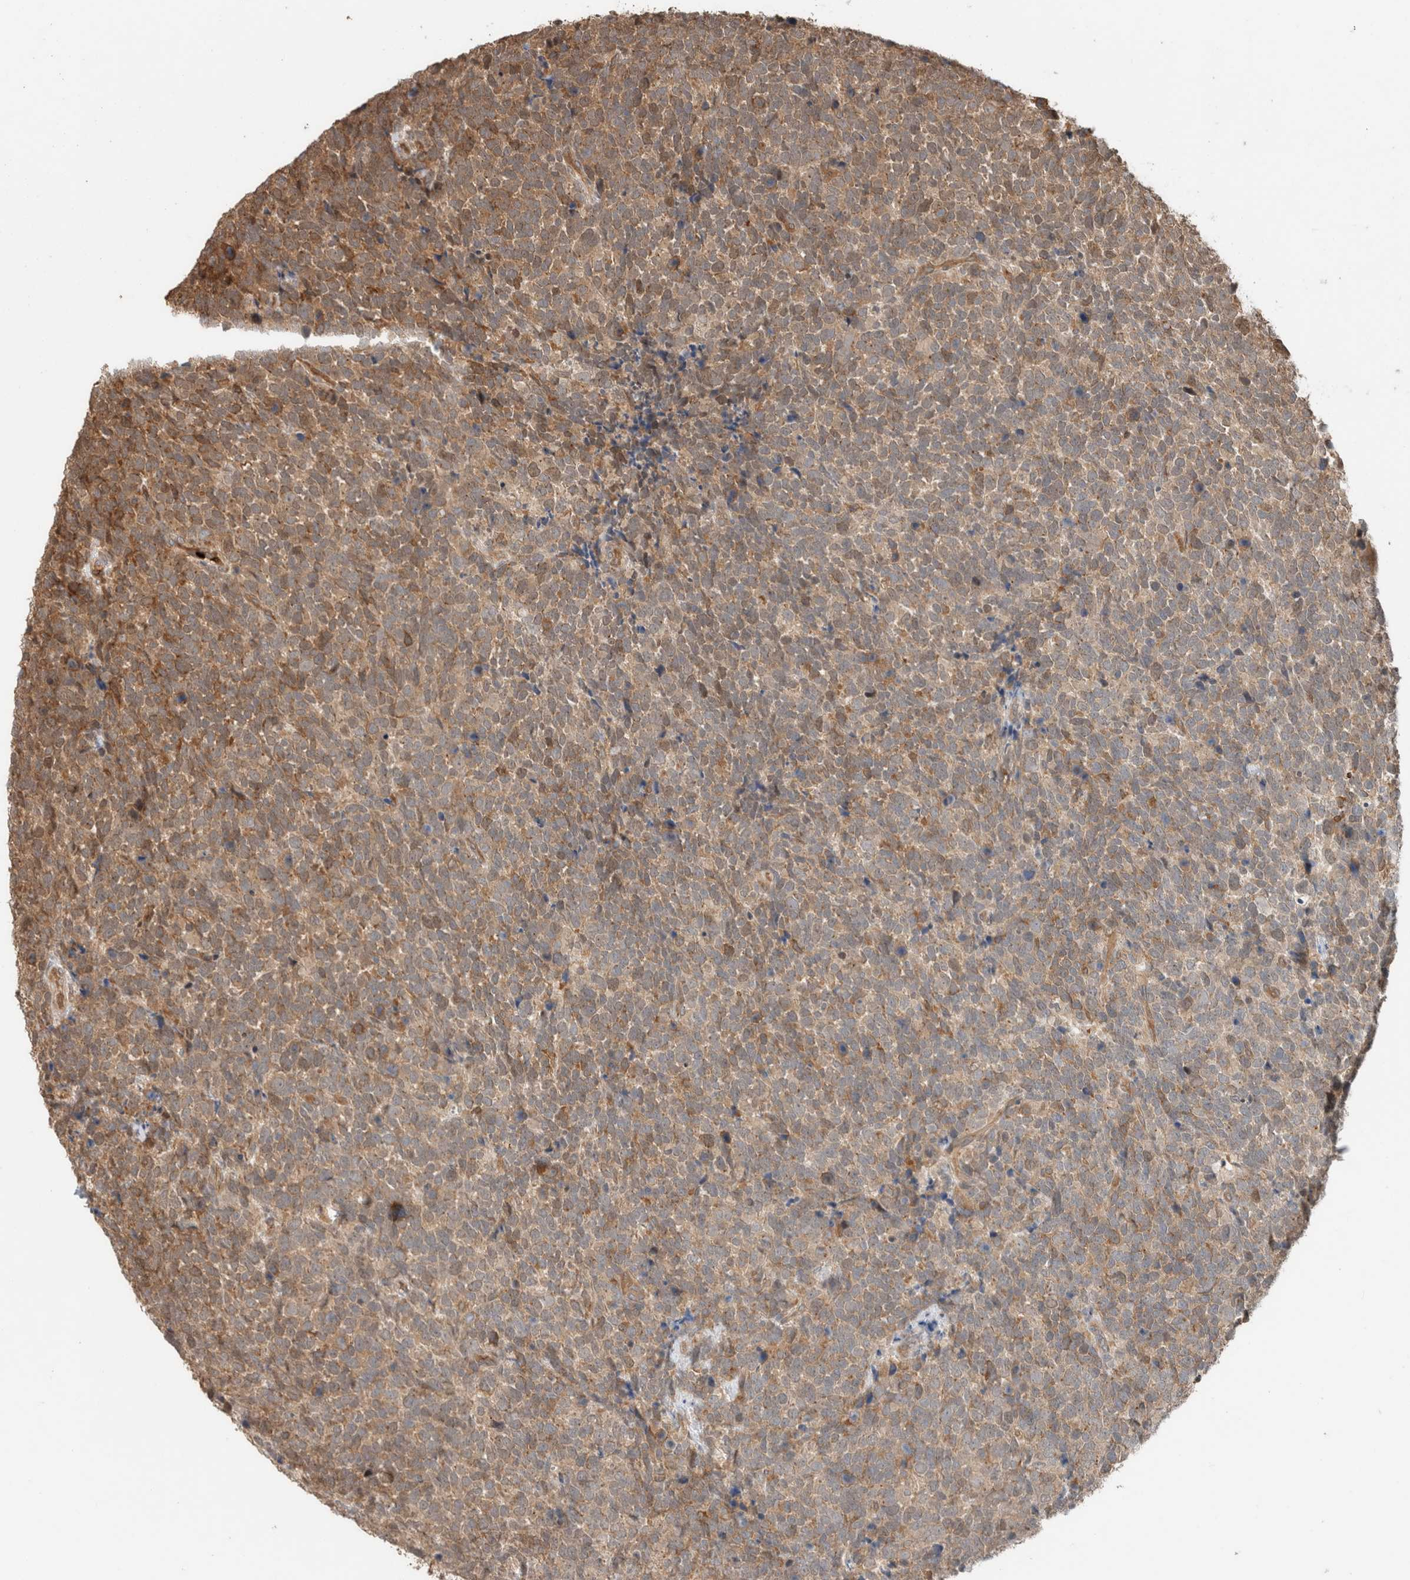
{"staining": {"intensity": "moderate", "quantity": "25%-75%", "location": "cytoplasmic/membranous"}, "tissue": "urothelial cancer", "cell_type": "Tumor cells", "image_type": "cancer", "snomed": [{"axis": "morphology", "description": "Urothelial carcinoma, High grade"}, {"axis": "topography", "description": "Urinary bladder"}], "caption": "This histopathology image reveals immunohistochemistry staining of urothelial cancer, with medium moderate cytoplasmic/membranous positivity in approximately 25%-75% of tumor cells.", "gene": "OTUD6B", "patient": {"sex": "female", "age": 82}}